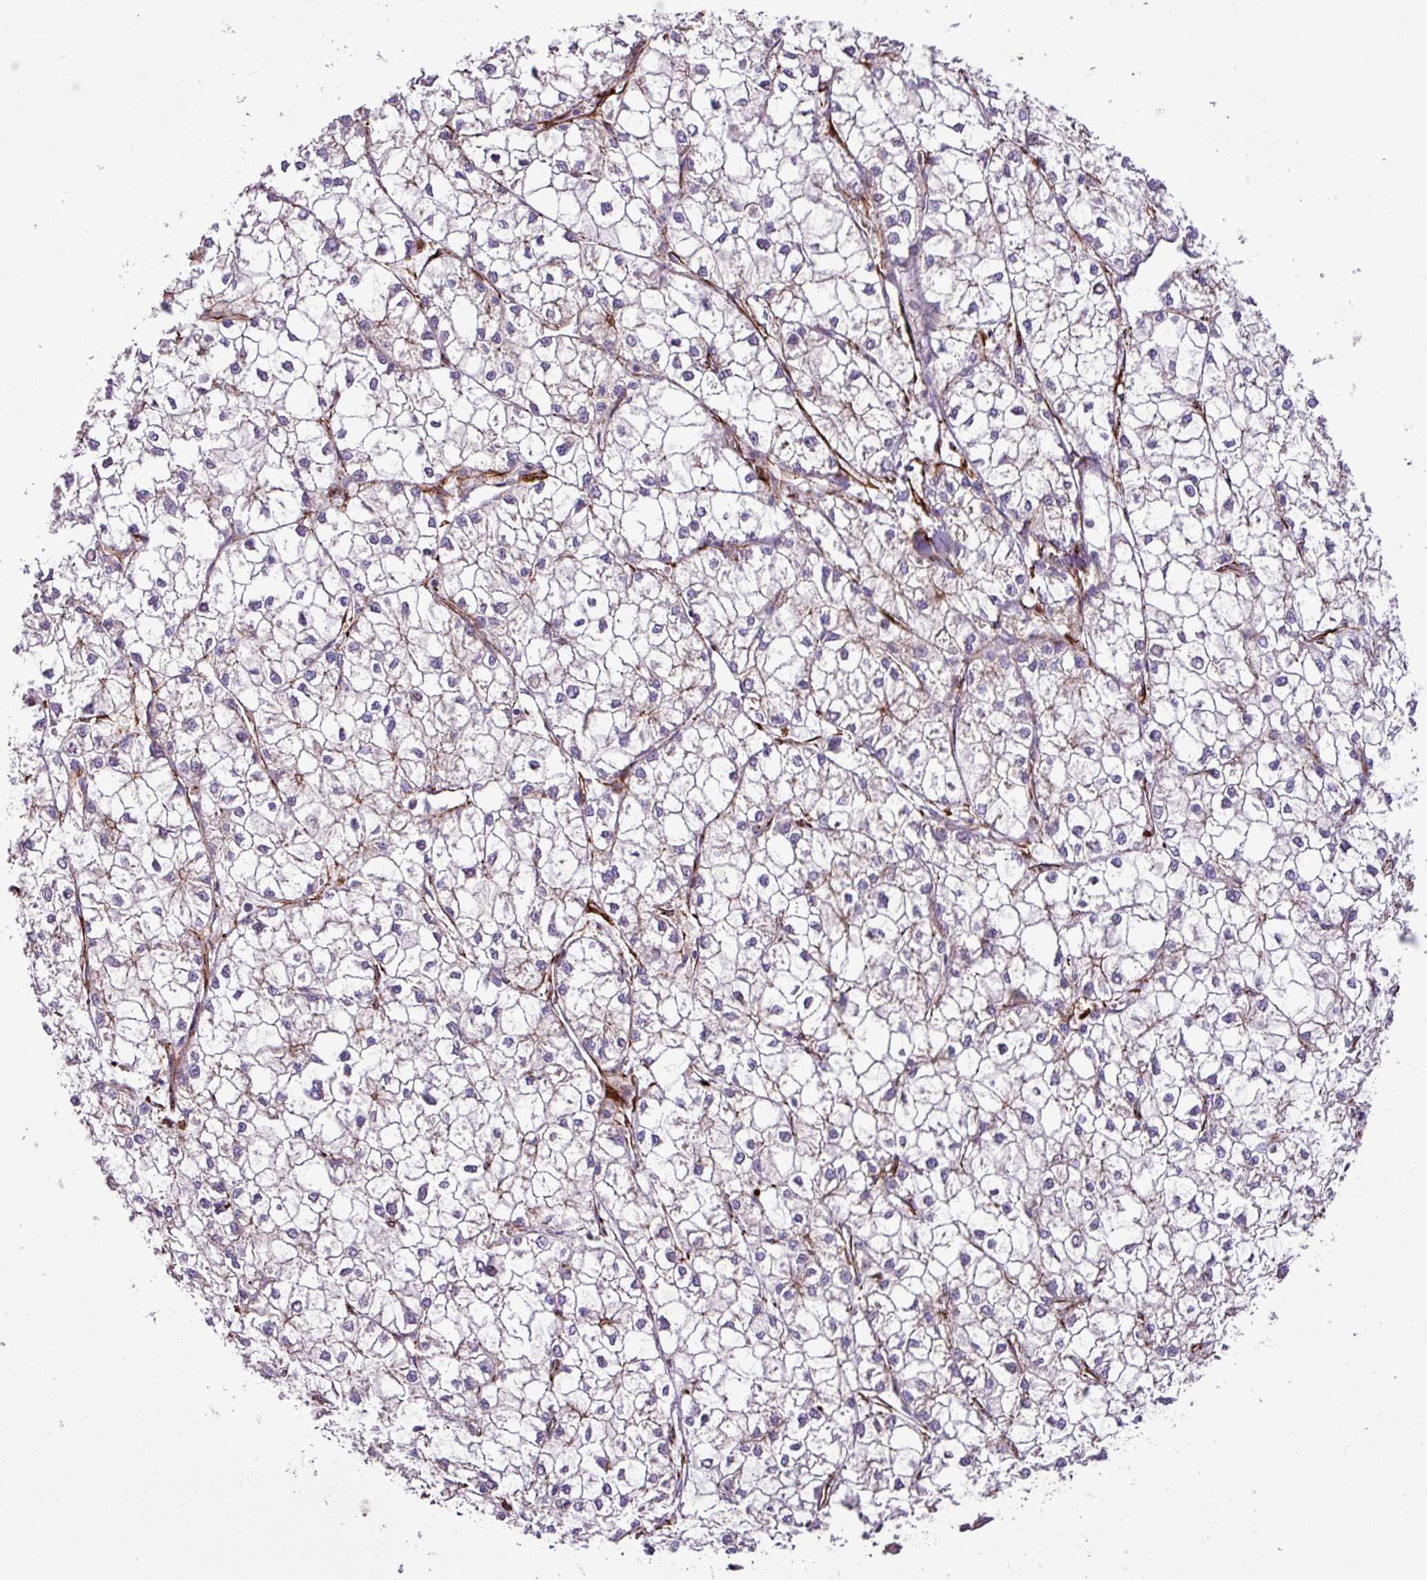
{"staining": {"intensity": "negative", "quantity": "none", "location": "none"}, "tissue": "liver cancer", "cell_type": "Tumor cells", "image_type": "cancer", "snomed": [{"axis": "morphology", "description": "Carcinoma, Hepatocellular, NOS"}, {"axis": "topography", "description": "Liver"}], "caption": "This is an IHC image of human liver cancer. There is no positivity in tumor cells.", "gene": "FAM47E", "patient": {"sex": "female", "age": 43}}